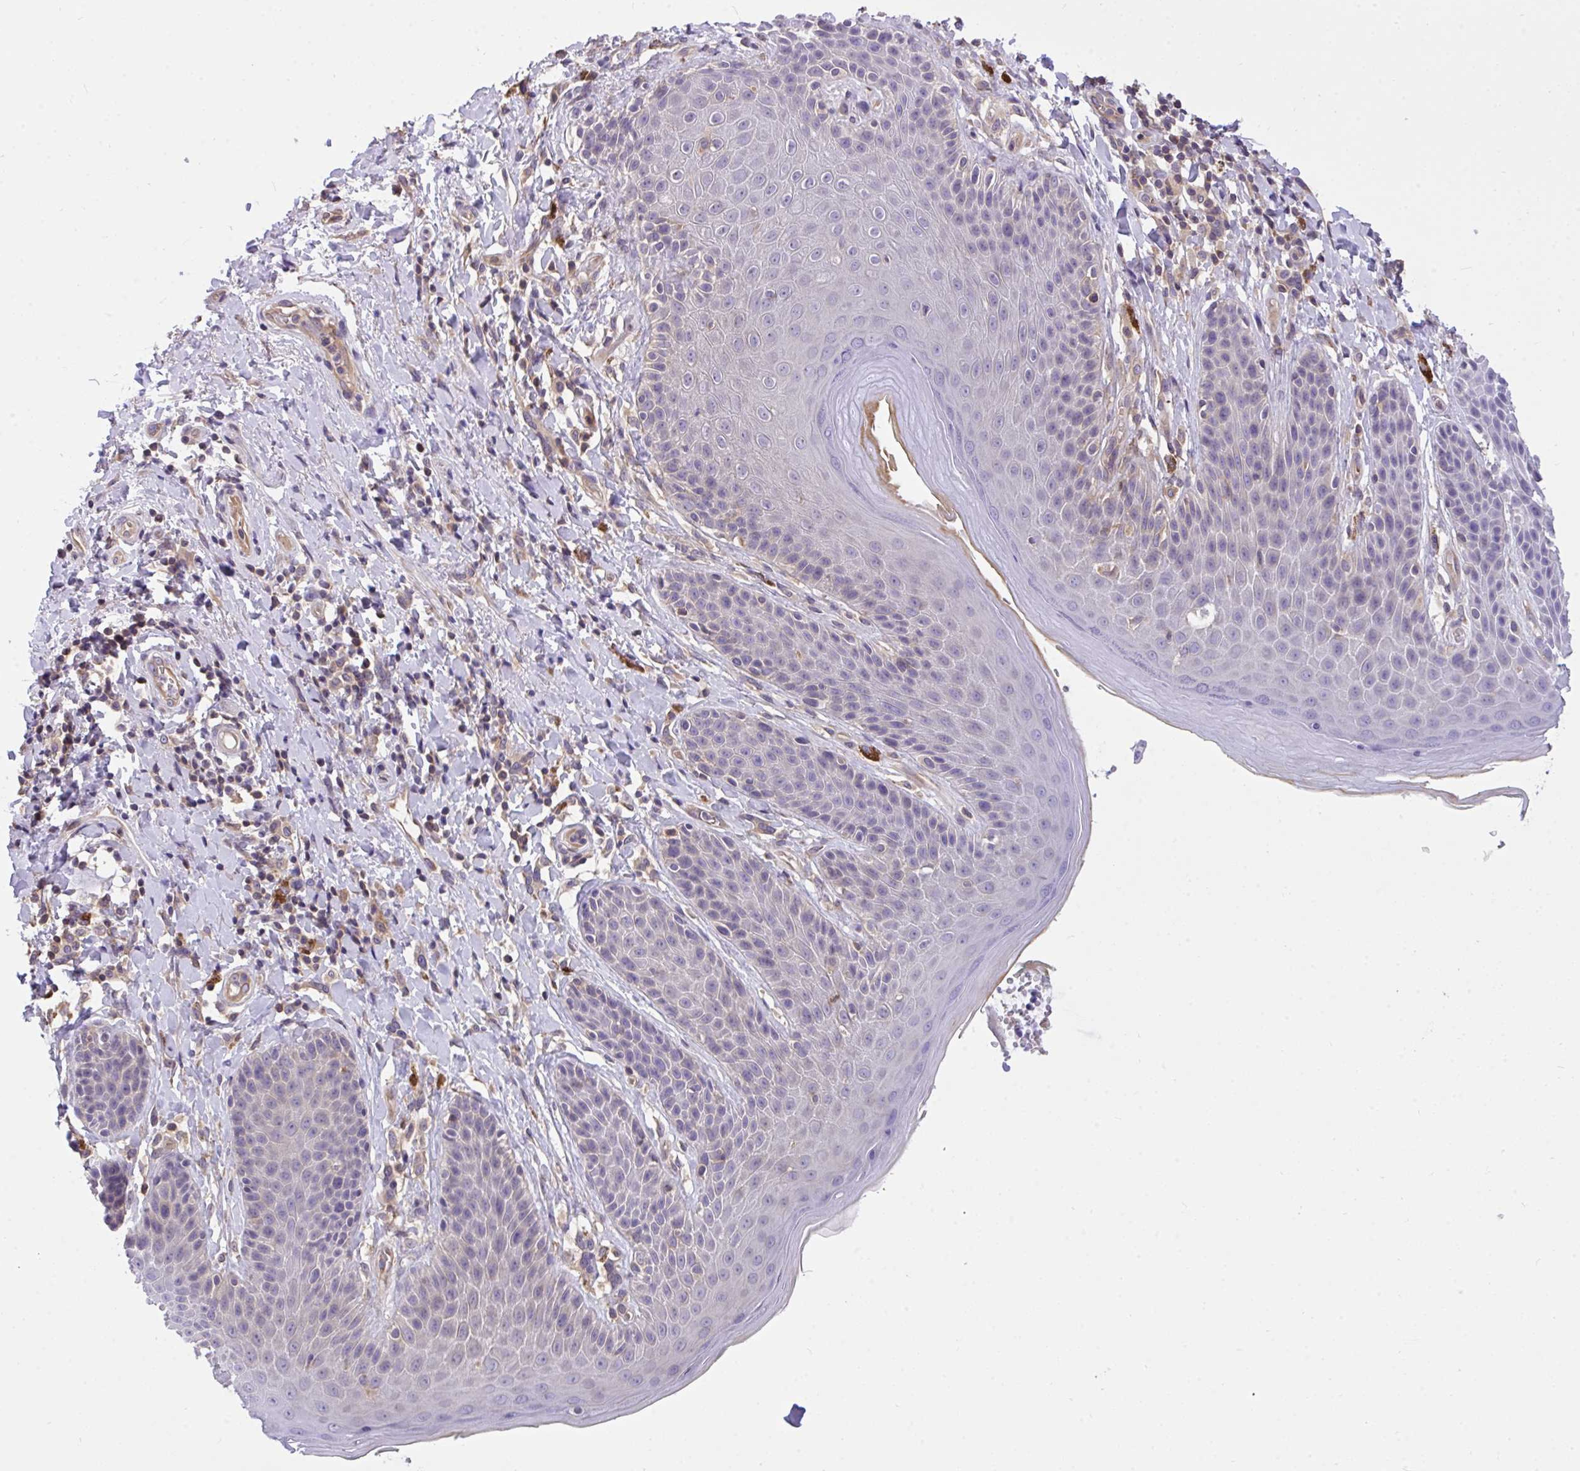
{"staining": {"intensity": "weak", "quantity": "<25%", "location": "cytoplasmic/membranous"}, "tissue": "skin", "cell_type": "Epidermal cells", "image_type": "normal", "snomed": [{"axis": "morphology", "description": "Normal tissue, NOS"}, {"axis": "topography", "description": "Anal"}, {"axis": "topography", "description": "Peripheral nerve tissue"}], "caption": "This is an immunohistochemistry (IHC) micrograph of benign skin. There is no expression in epidermal cells.", "gene": "TLN2", "patient": {"sex": "male", "age": 51}}